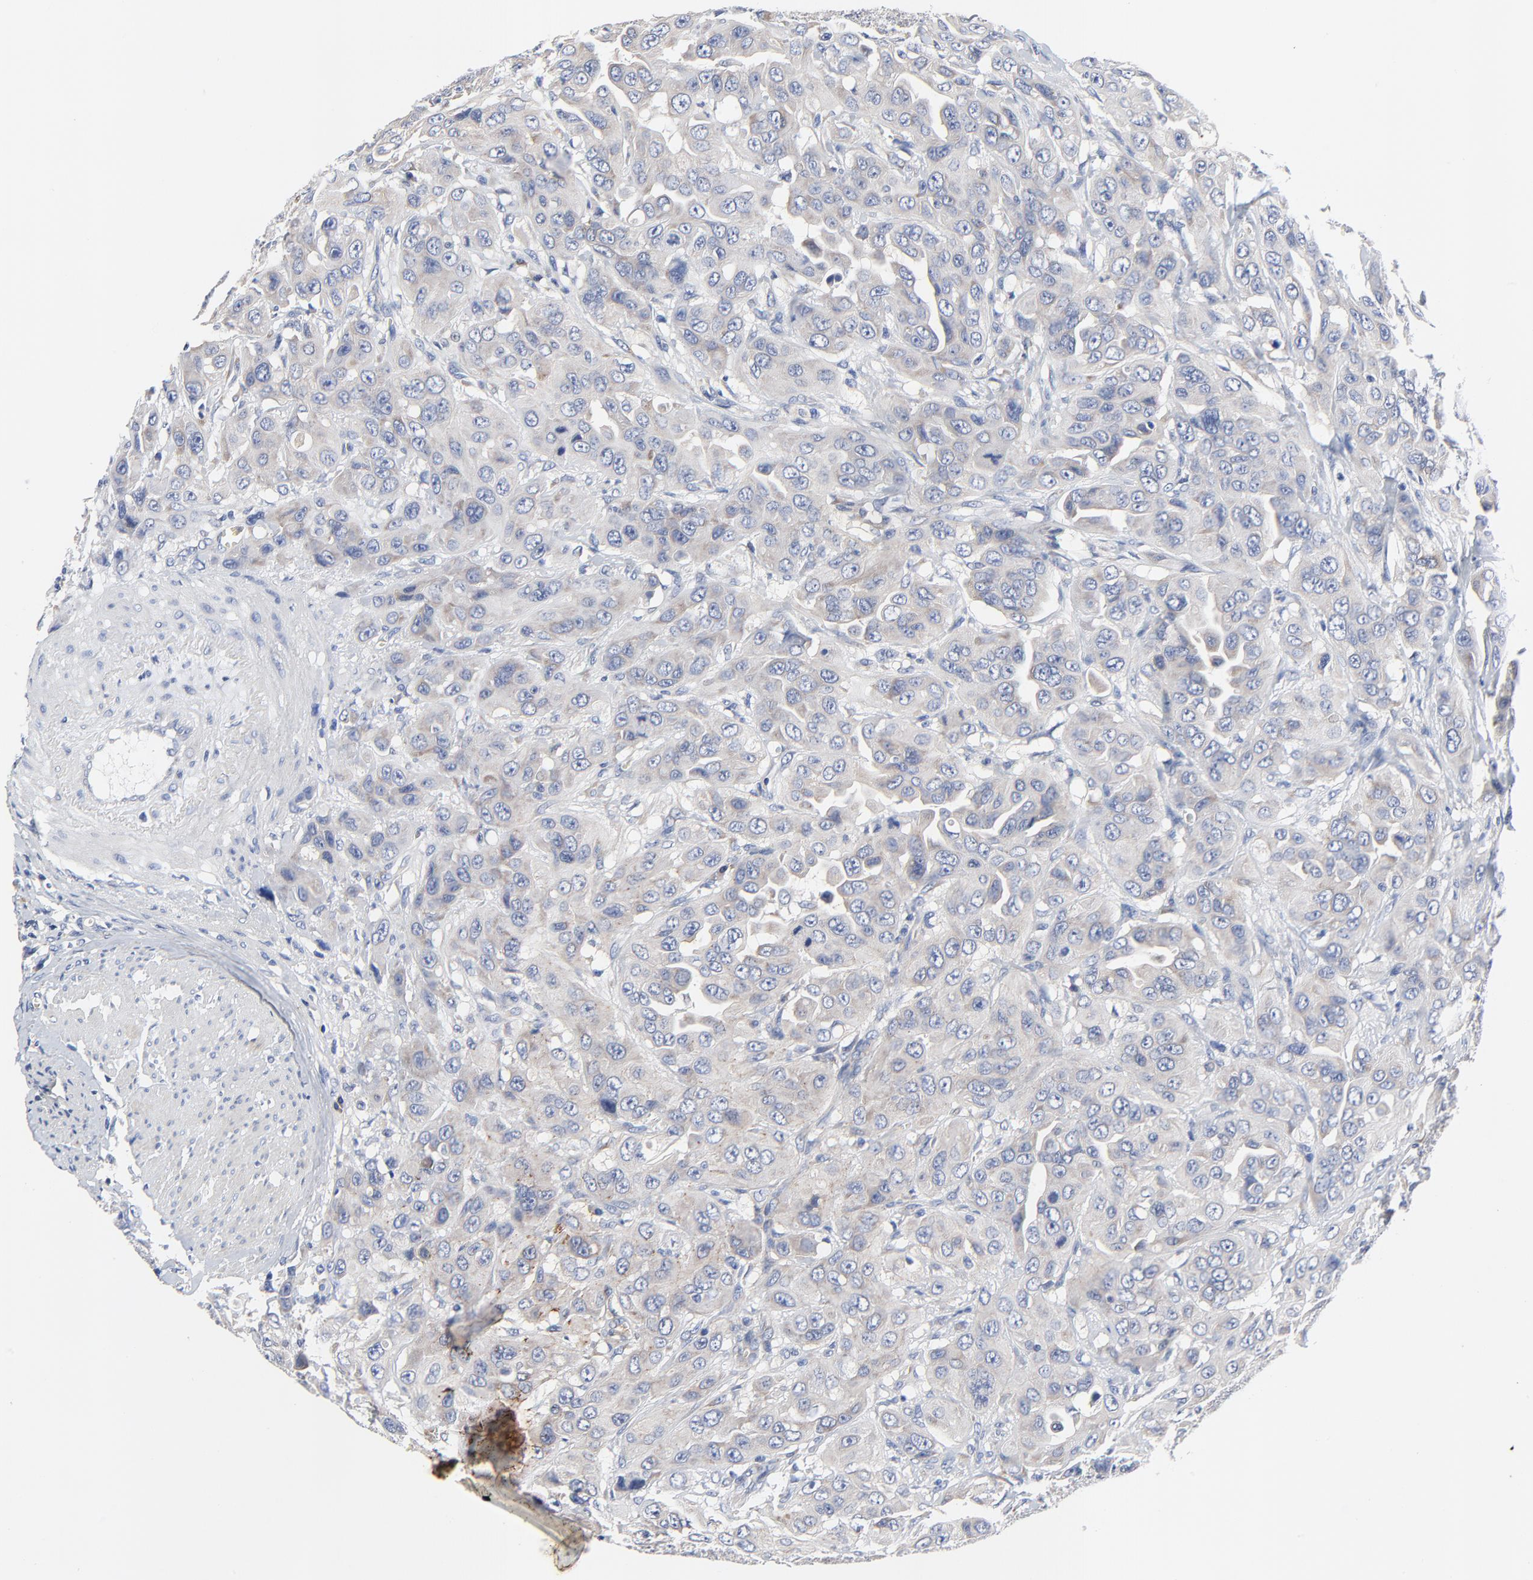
{"staining": {"intensity": "weak", "quantity": "<25%", "location": "cytoplasmic/membranous"}, "tissue": "urothelial cancer", "cell_type": "Tumor cells", "image_type": "cancer", "snomed": [{"axis": "morphology", "description": "Urothelial carcinoma, High grade"}, {"axis": "topography", "description": "Urinary bladder"}], "caption": "Tumor cells show no significant protein staining in urothelial cancer.", "gene": "VAV2", "patient": {"sex": "male", "age": 73}}